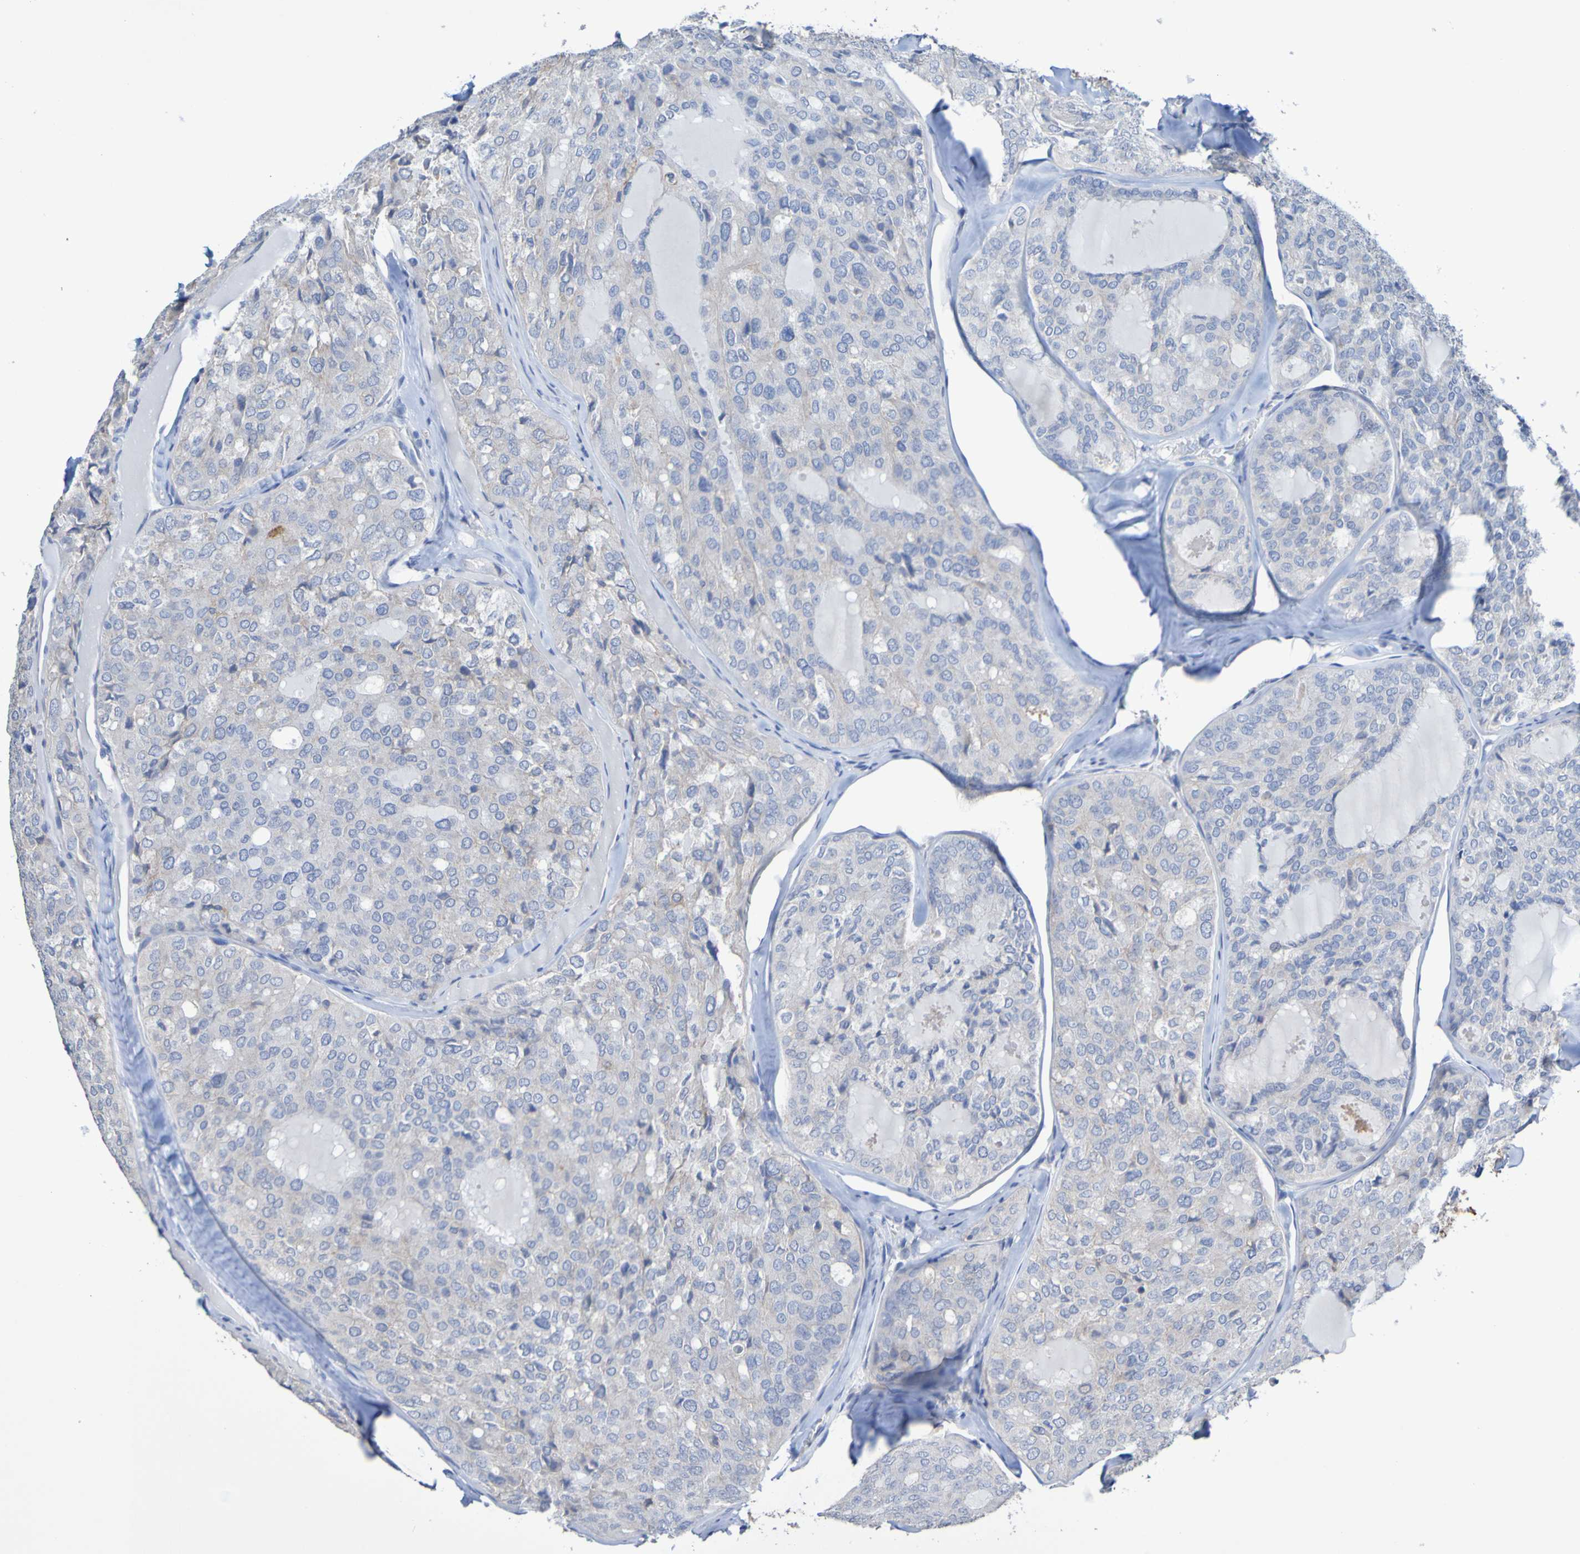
{"staining": {"intensity": "negative", "quantity": "none", "location": "none"}, "tissue": "thyroid cancer", "cell_type": "Tumor cells", "image_type": "cancer", "snomed": [{"axis": "morphology", "description": "Follicular adenoma carcinoma, NOS"}, {"axis": "topography", "description": "Thyroid gland"}], "caption": "Thyroid cancer was stained to show a protein in brown. There is no significant positivity in tumor cells.", "gene": "SLC3A2", "patient": {"sex": "male", "age": 75}}